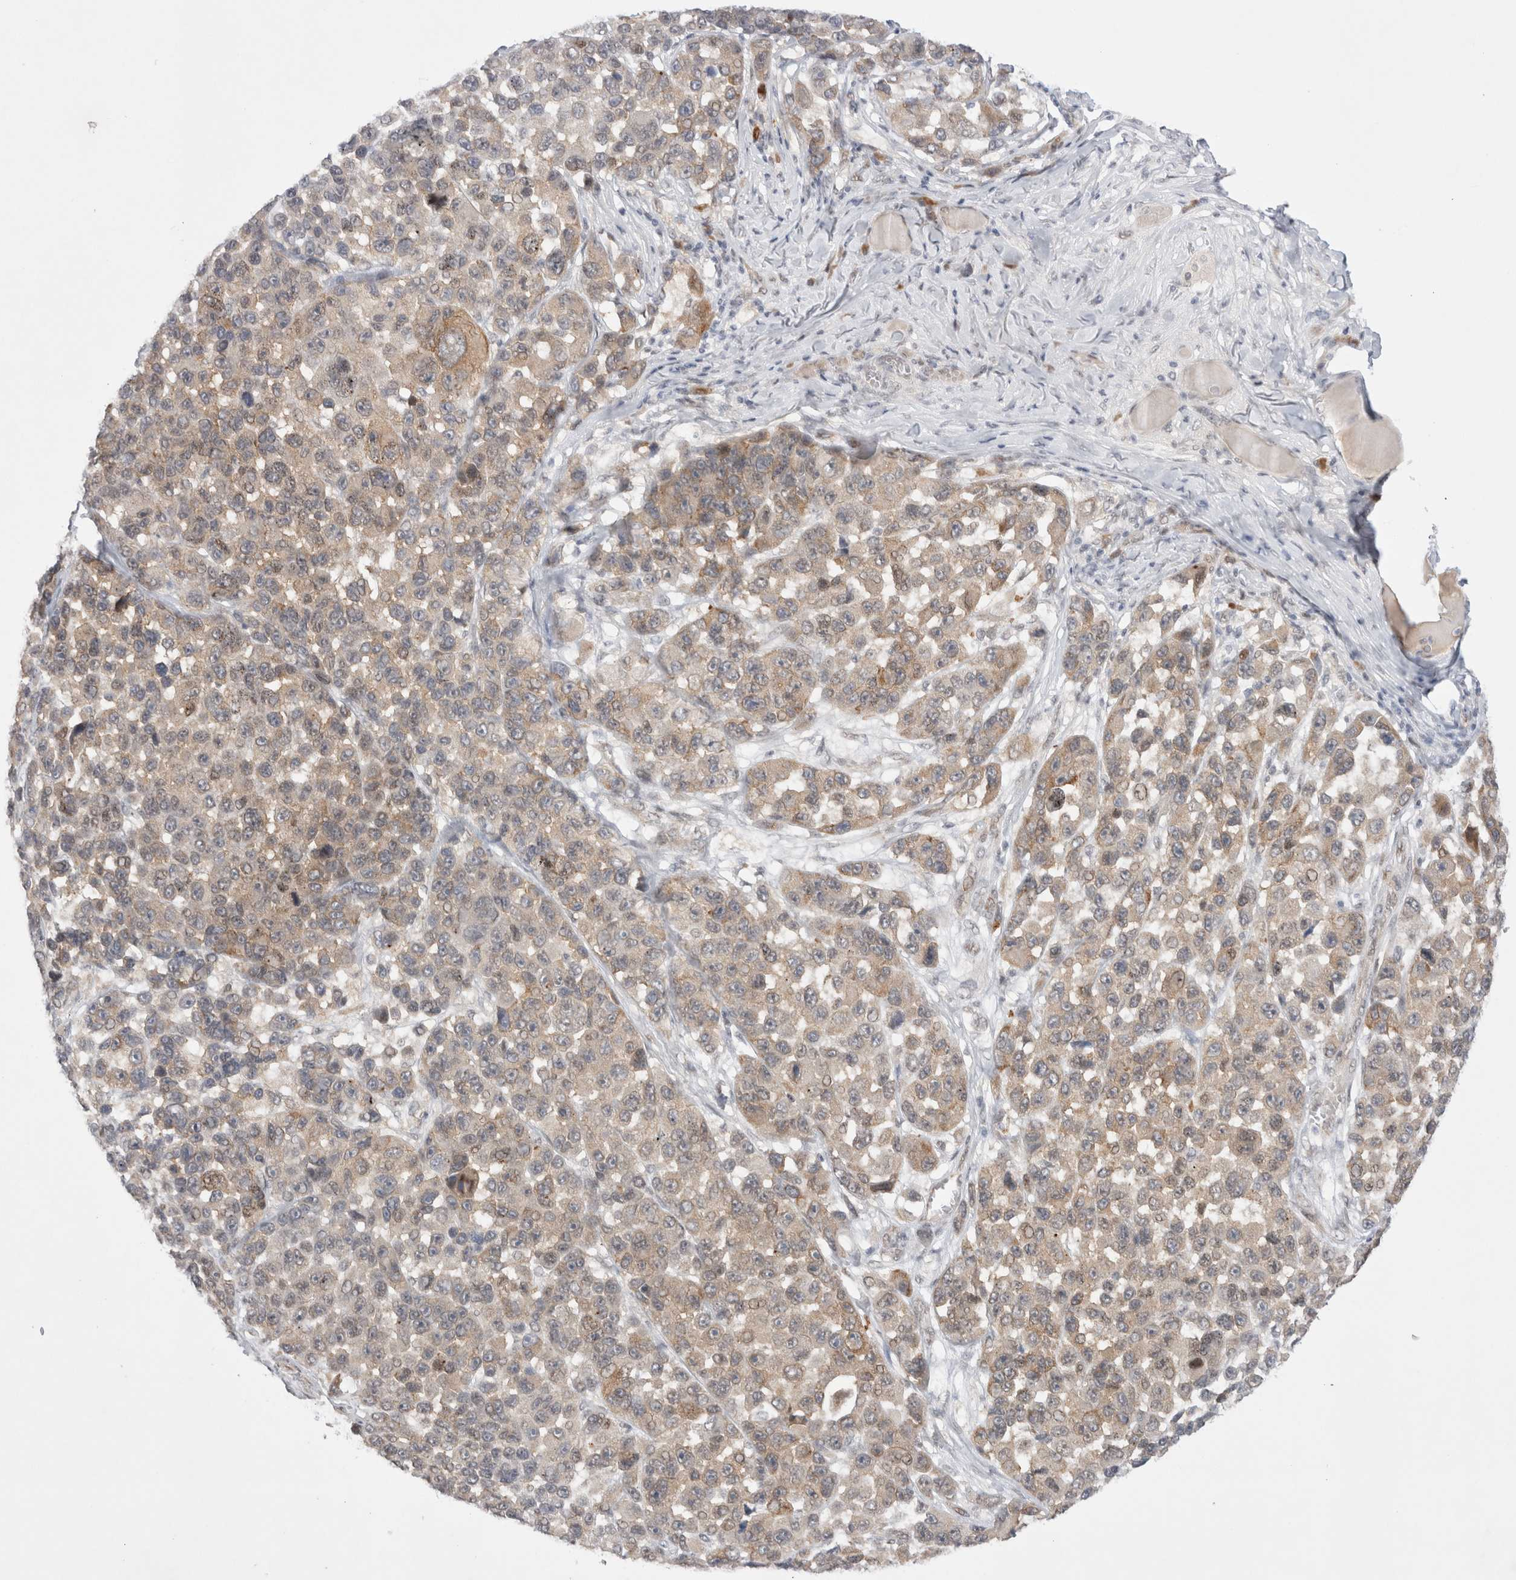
{"staining": {"intensity": "weak", "quantity": "<25%", "location": "cytoplasmic/membranous"}, "tissue": "melanoma", "cell_type": "Tumor cells", "image_type": "cancer", "snomed": [{"axis": "morphology", "description": "Malignant melanoma, NOS"}, {"axis": "topography", "description": "Skin"}], "caption": "A photomicrograph of malignant melanoma stained for a protein shows no brown staining in tumor cells. (Brightfield microscopy of DAB IHC at high magnification).", "gene": "WIPF2", "patient": {"sex": "male", "age": 53}}